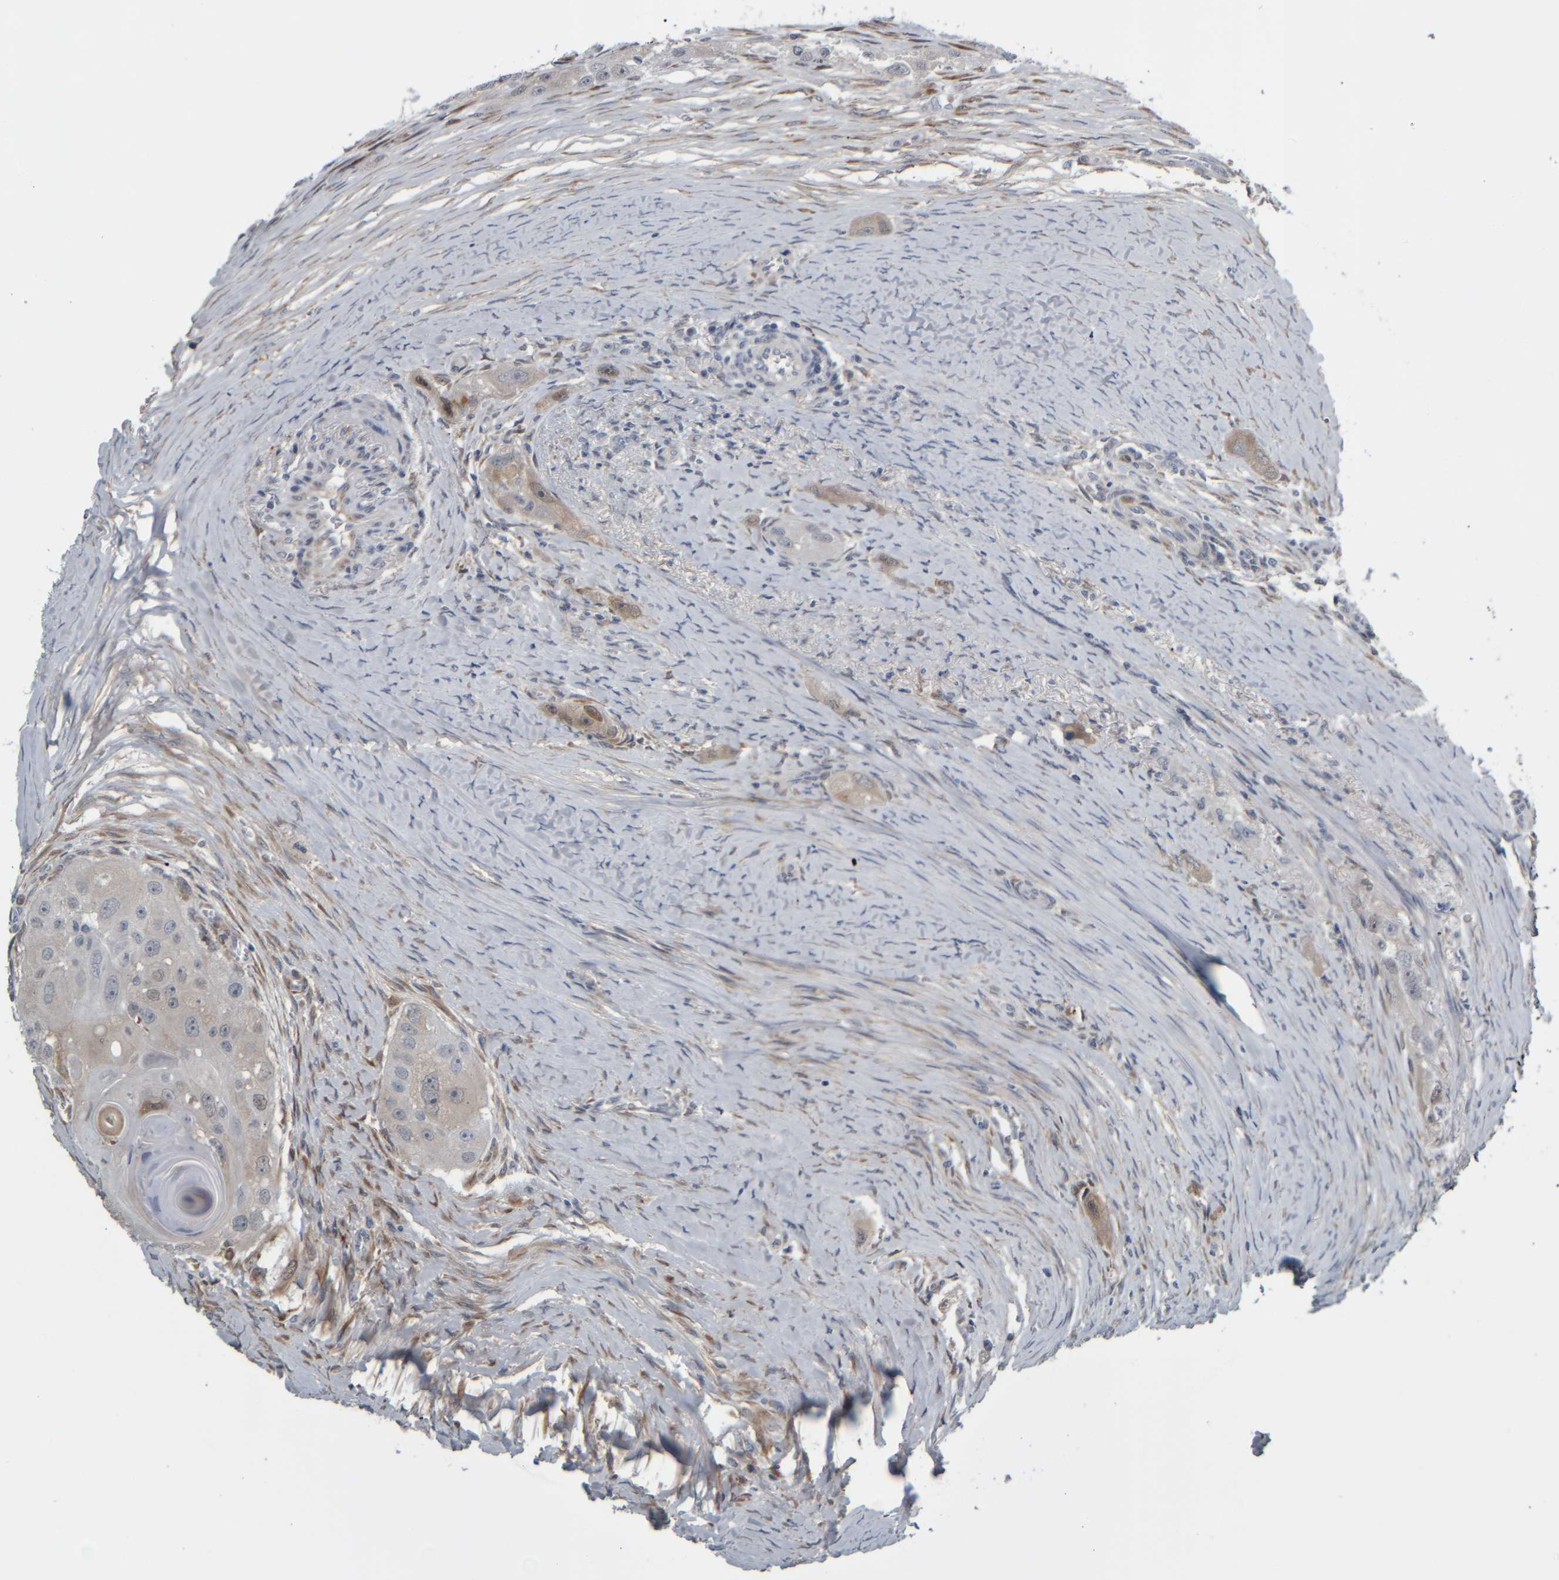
{"staining": {"intensity": "weak", "quantity": "<25%", "location": "nuclear"}, "tissue": "head and neck cancer", "cell_type": "Tumor cells", "image_type": "cancer", "snomed": [{"axis": "morphology", "description": "Normal tissue, NOS"}, {"axis": "morphology", "description": "Squamous cell carcinoma, NOS"}, {"axis": "topography", "description": "Skeletal muscle"}, {"axis": "topography", "description": "Head-Neck"}], "caption": "This is a micrograph of immunohistochemistry staining of head and neck cancer (squamous cell carcinoma), which shows no staining in tumor cells.", "gene": "COL14A1", "patient": {"sex": "male", "age": 51}}